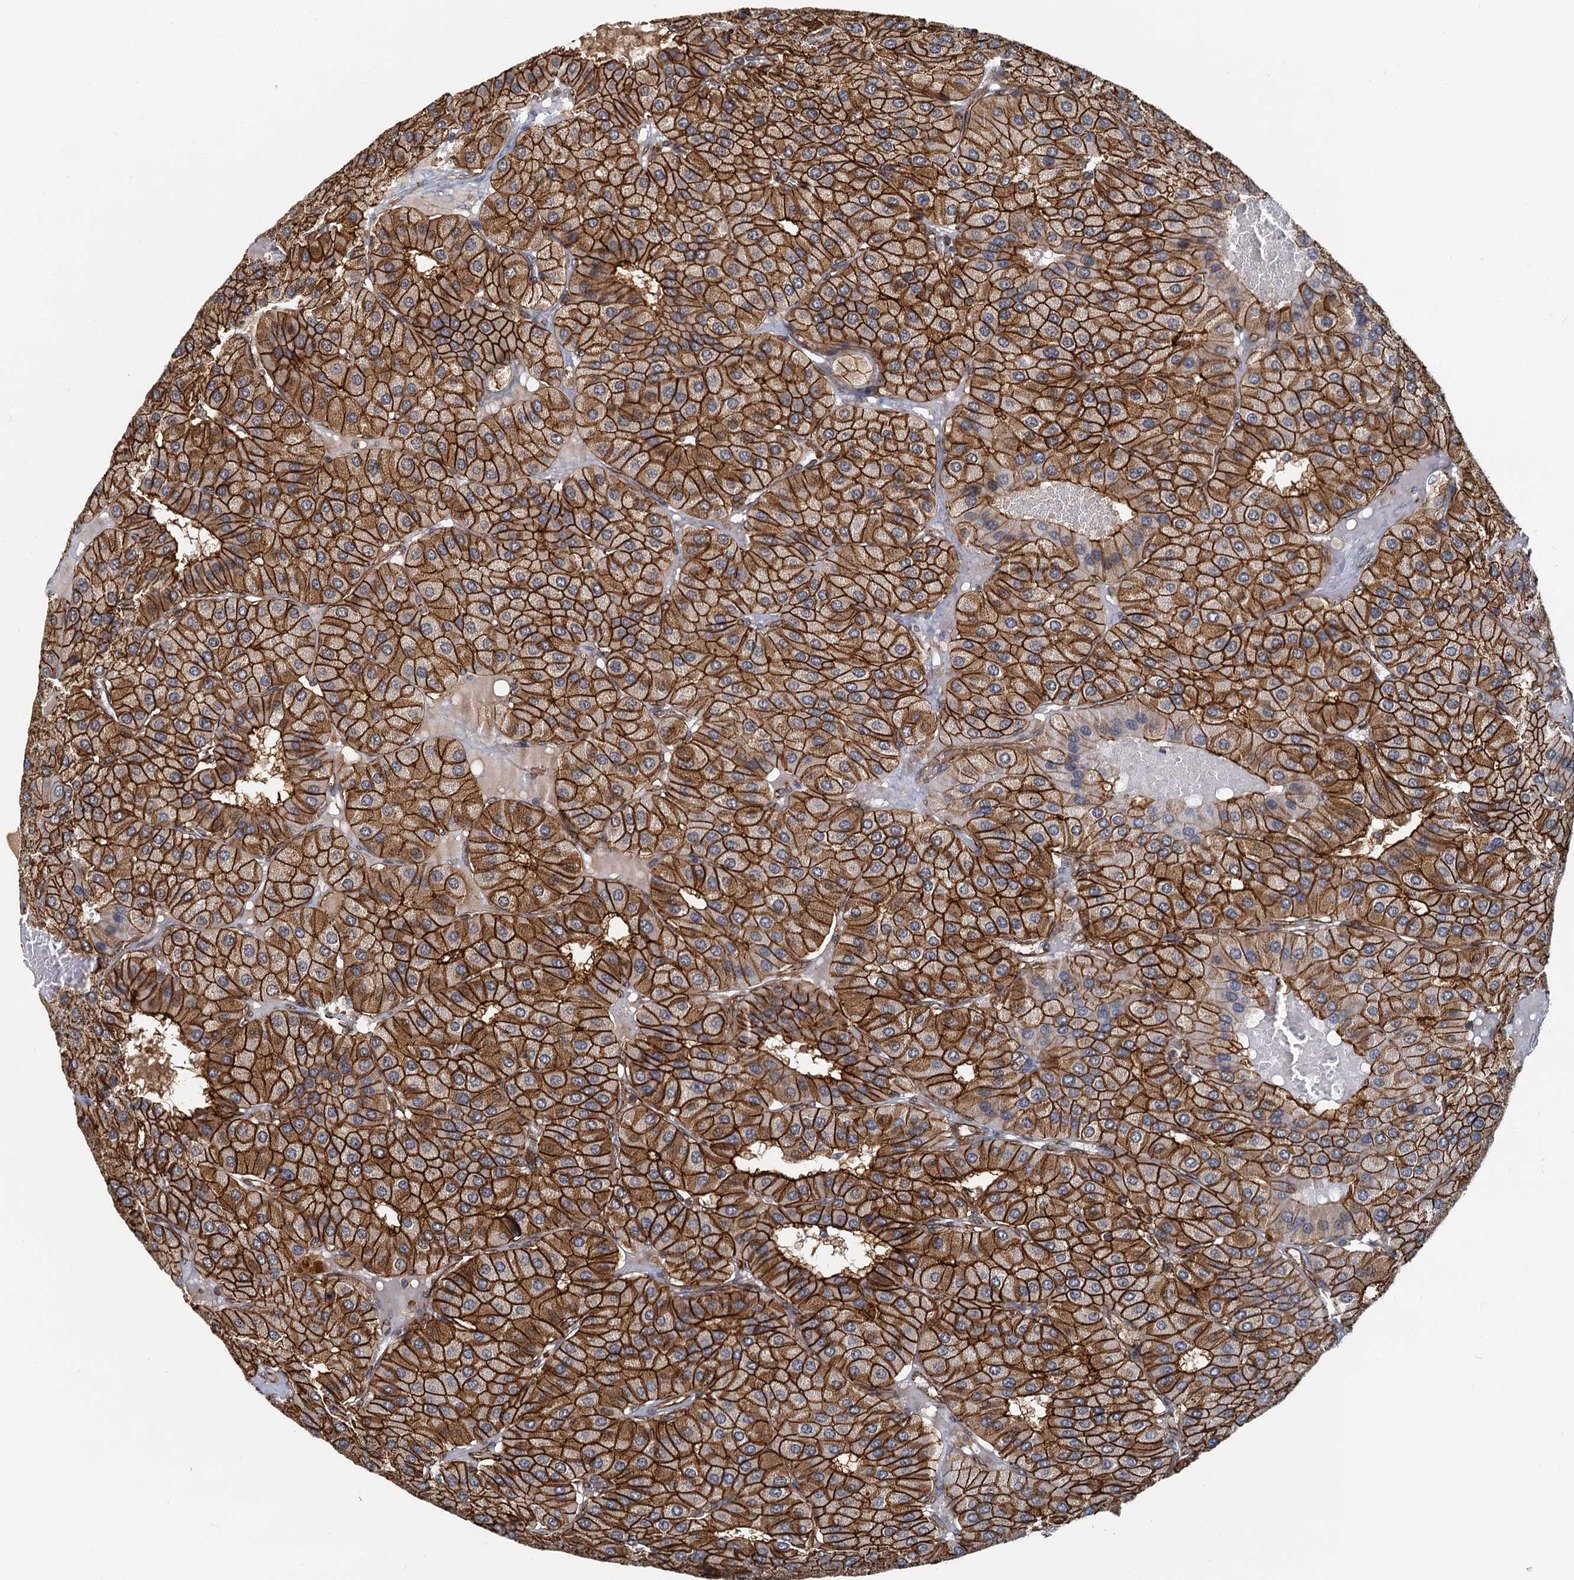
{"staining": {"intensity": "strong", "quantity": ">75%", "location": "cytoplasmic/membranous"}, "tissue": "parathyroid gland", "cell_type": "Glandular cells", "image_type": "normal", "snomed": [{"axis": "morphology", "description": "Normal tissue, NOS"}, {"axis": "morphology", "description": "Adenoma, NOS"}, {"axis": "topography", "description": "Parathyroid gland"}], "caption": "Protein expression analysis of unremarkable parathyroid gland exhibits strong cytoplasmic/membranous staining in about >75% of glandular cells. (DAB (3,3'-diaminobenzidine) IHC, brown staining for protein, blue staining for nuclei).", "gene": "NIPAL3", "patient": {"sex": "female", "age": 86}}